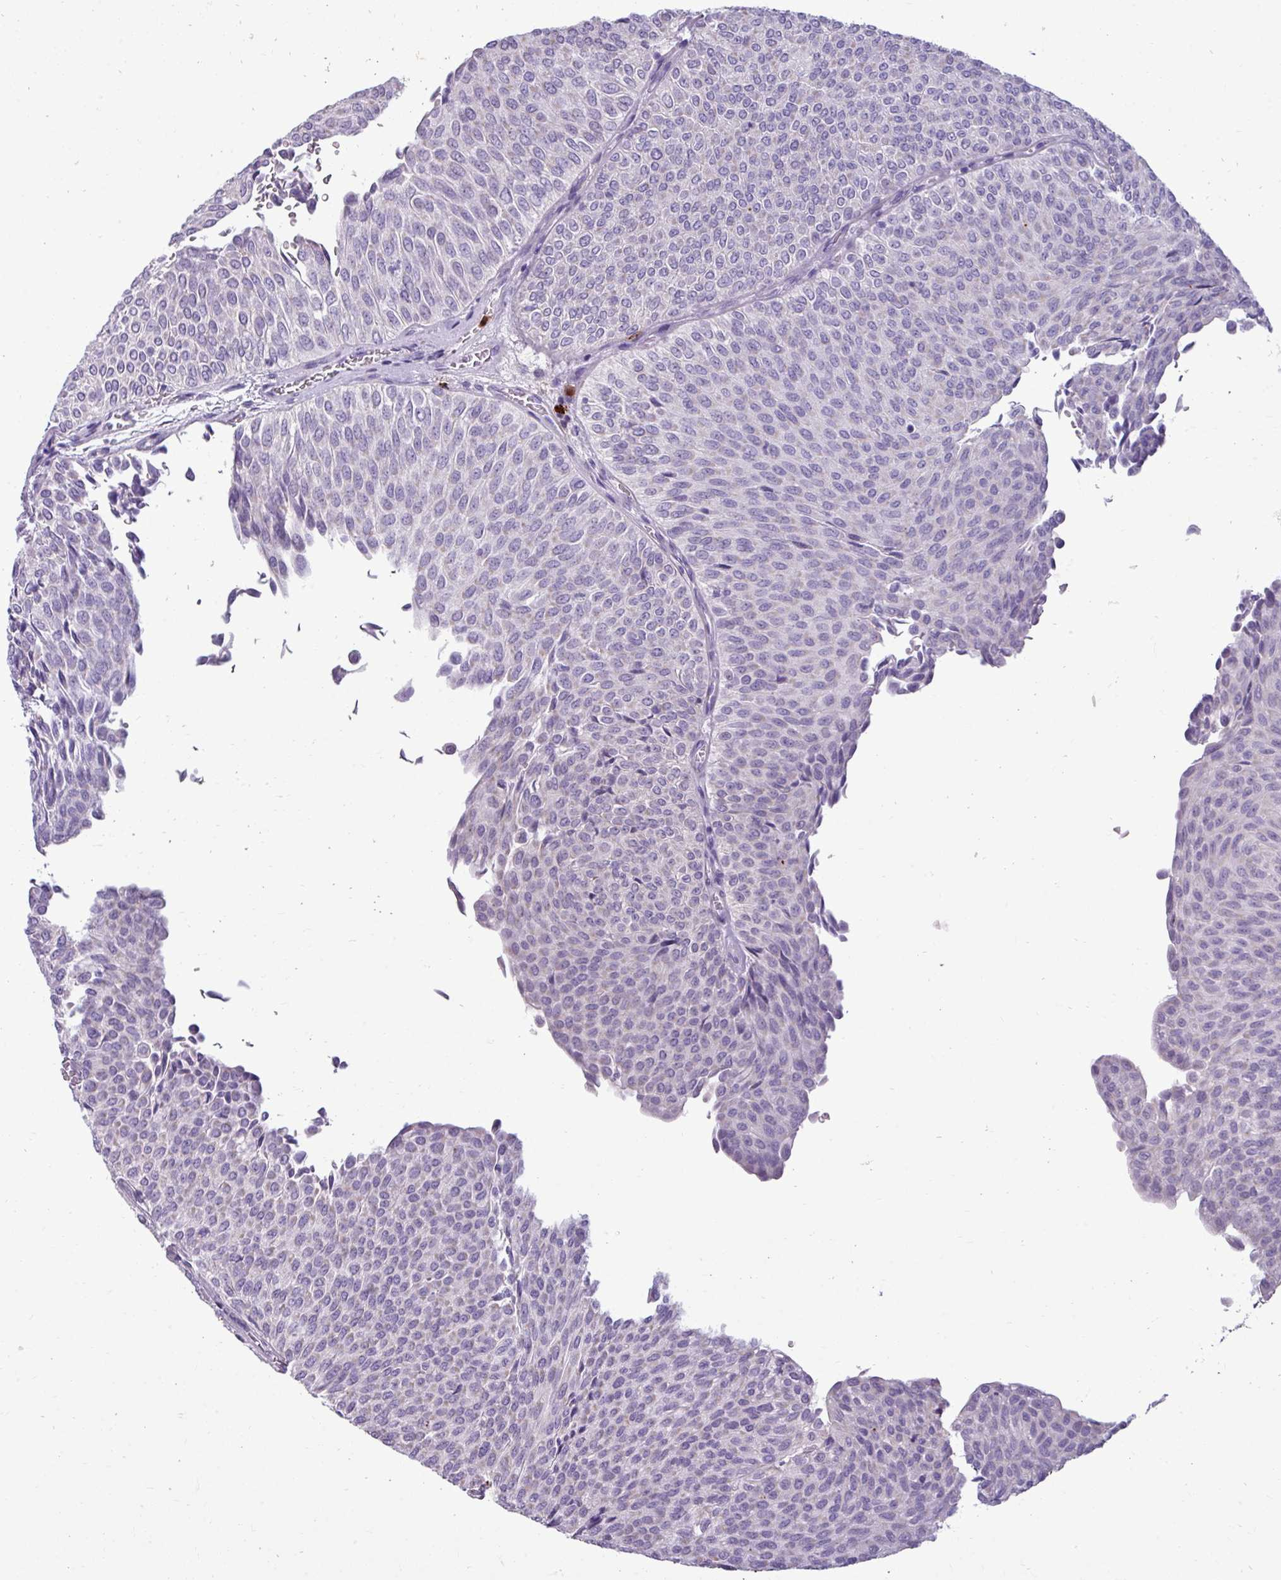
{"staining": {"intensity": "negative", "quantity": "none", "location": "none"}, "tissue": "urothelial cancer", "cell_type": "Tumor cells", "image_type": "cancer", "snomed": [{"axis": "morphology", "description": "Urothelial carcinoma, Low grade"}, {"axis": "topography", "description": "Urinary bladder"}], "caption": "Immunohistochemistry (IHC) of human low-grade urothelial carcinoma demonstrates no positivity in tumor cells.", "gene": "TRIM39", "patient": {"sex": "male", "age": 78}}